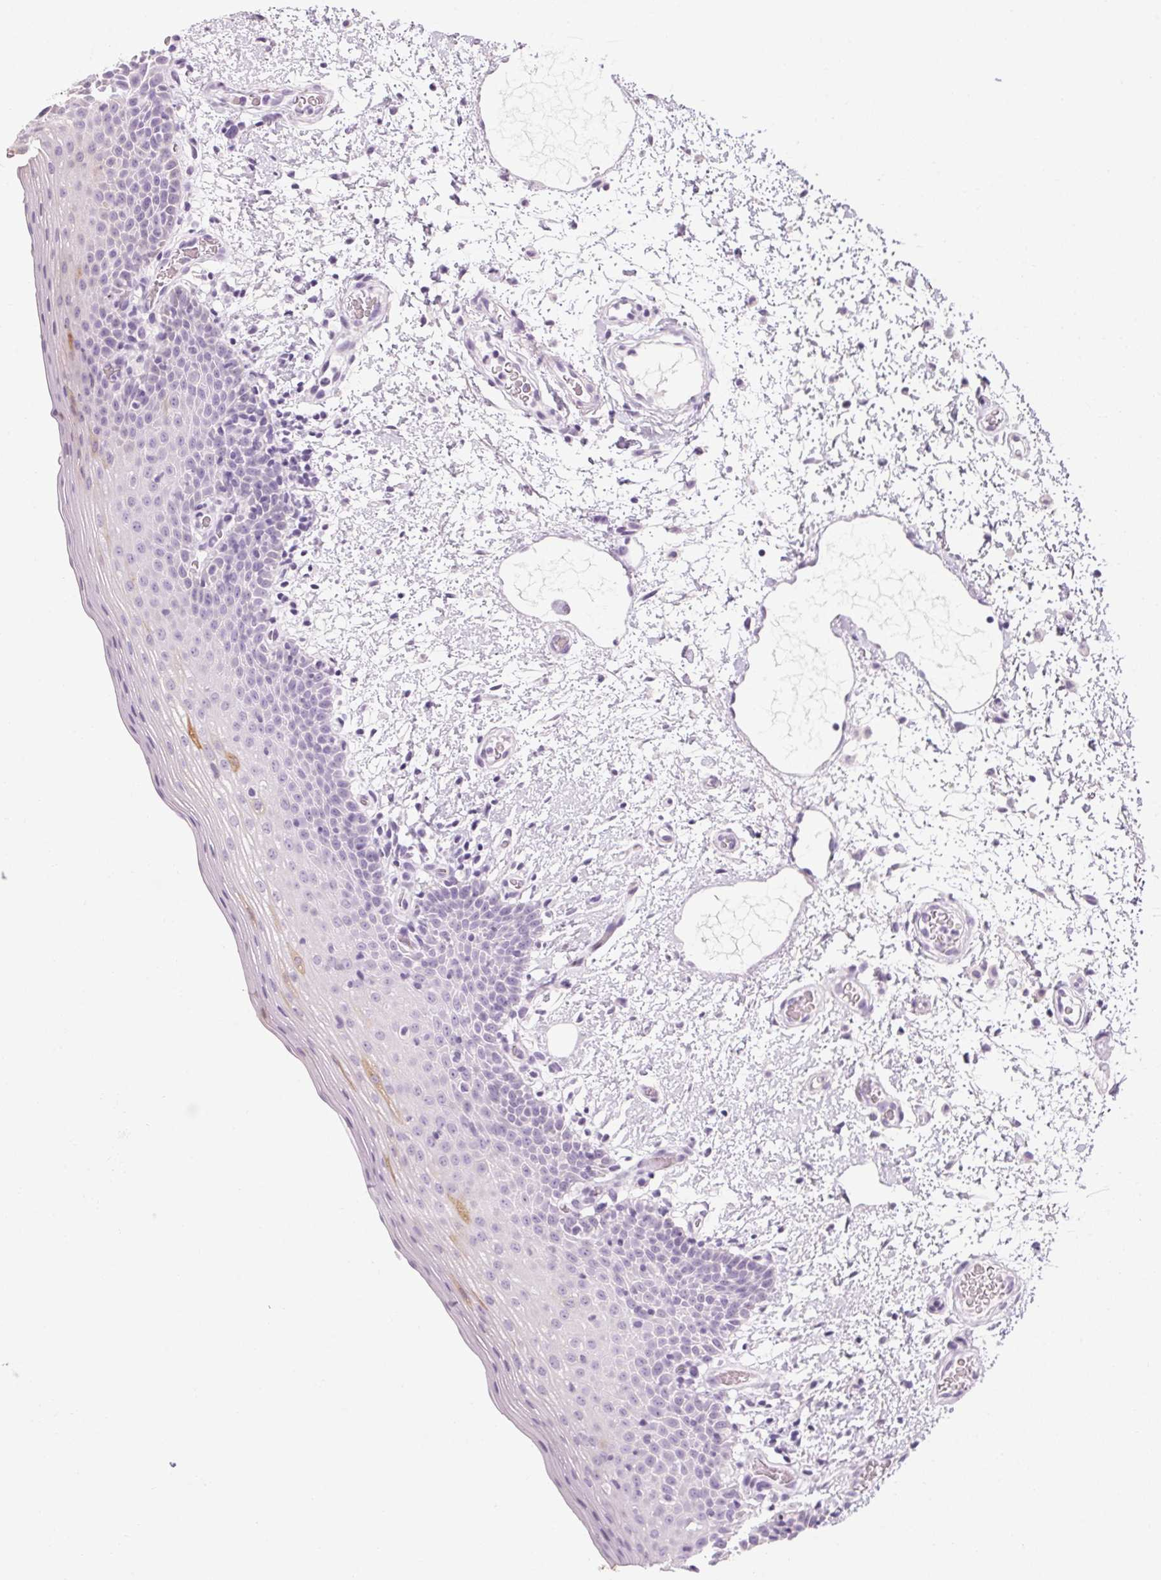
{"staining": {"intensity": "moderate", "quantity": "<25%", "location": "nuclear"}, "tissue": "oral mucosa", "cell_type": "Squamous epithelial cells", "image_type": "normal", "snomed": [{"axis": "morphology", "description": "Normal tissue, NOS"}, {"axis": "topography", "description": "Oral tissue"}, {"axis": "topography", "description": "Head-Neck"}], "caption": "Oral mucosa stained for a protein reveals moderate nuclear positivity in squamous epithelial cells. (brown staining indicates protein expression, while blue staining denotes nuclei).", "gene": "RPTN", "patient": {"sex": "female", "age": 55}}